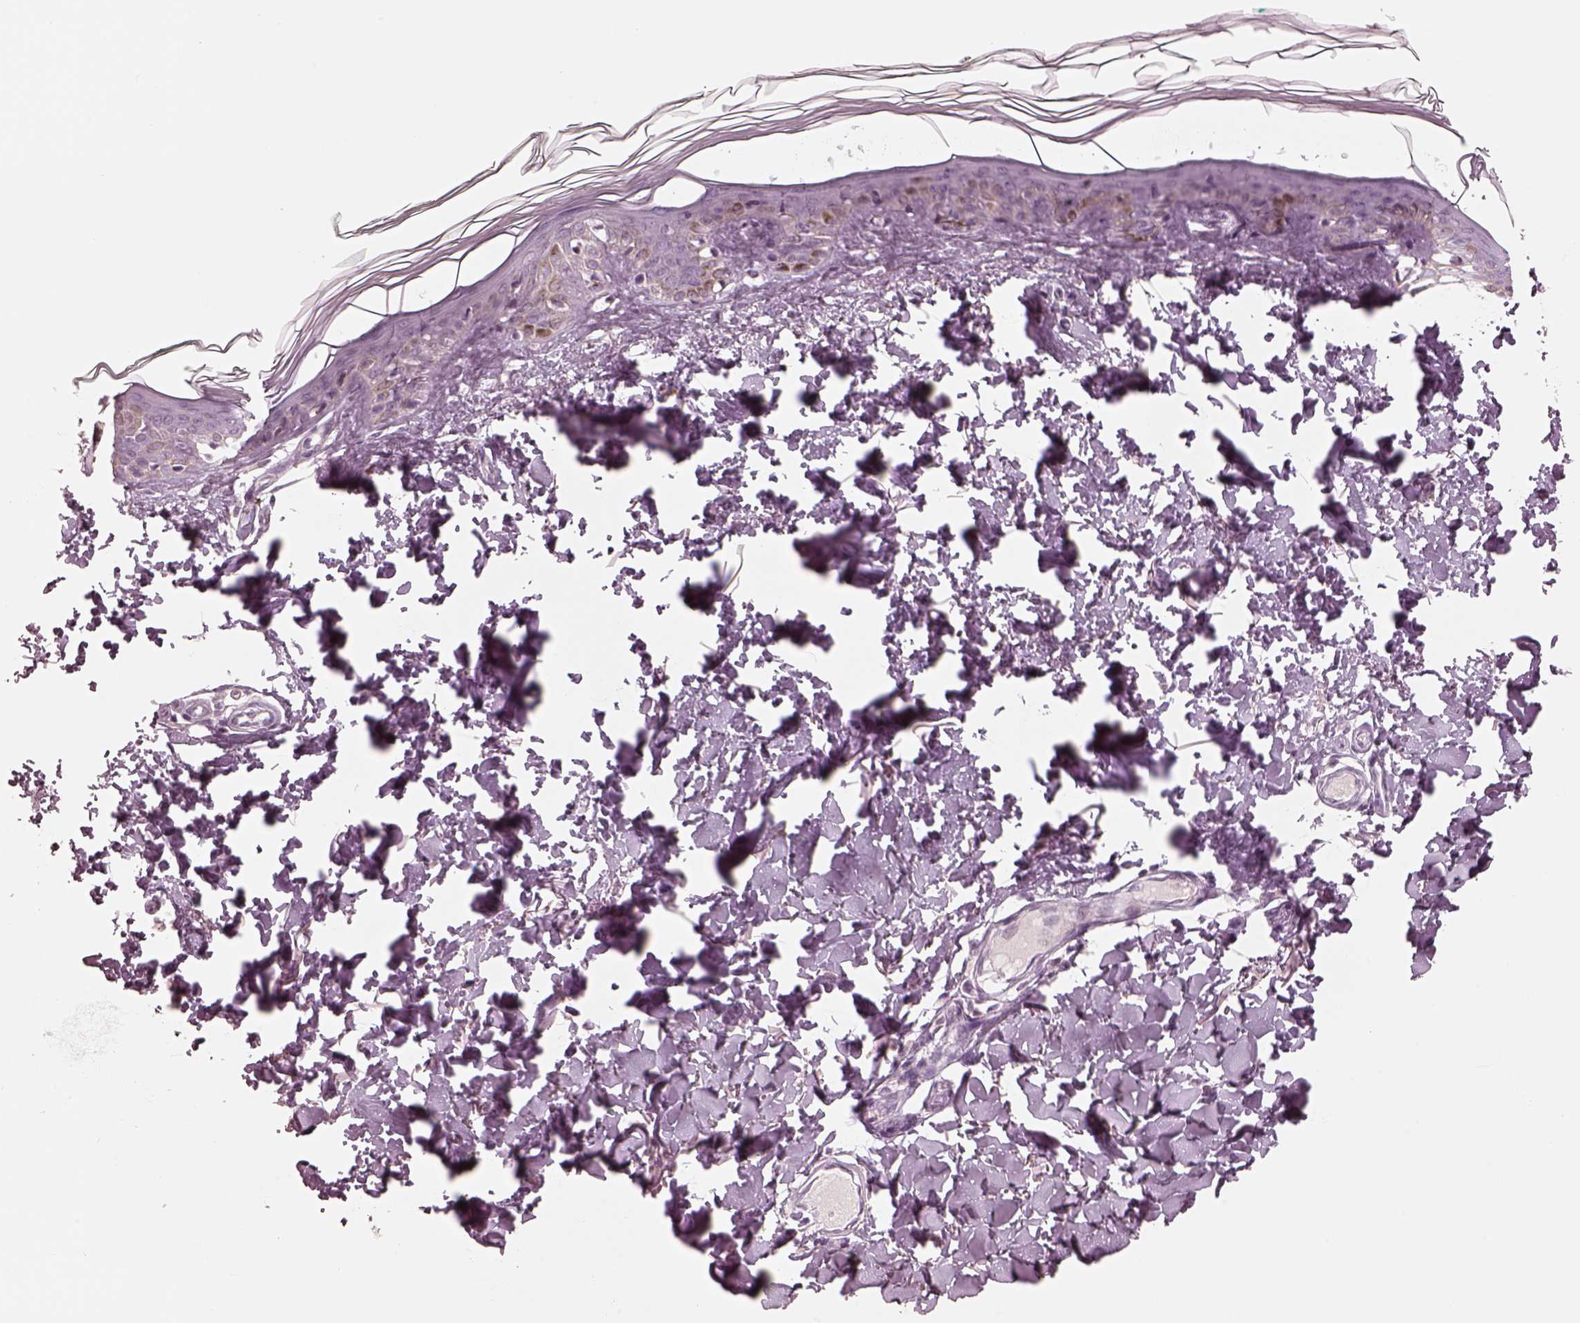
{"staining": {"intensity": "negative", "quantity": "none", "location": "none"}, "tissue": "skin", "cell_type": "Fibroblasts", "image_type": "normal", "snomed": [{"axis": "morphology", "description": "Normal tissue, NOS"}, {"axis": "topography", "description": "Skin"}, {"axis": "topography", "description": "Peripheral nerve tissue"}], "caption": "Immunohistochemical staining of unremarkable skin reveals no significant expression in fibroblasts.", "gene": "EGR4", "patient": {"sex": "female", "age": 45}}